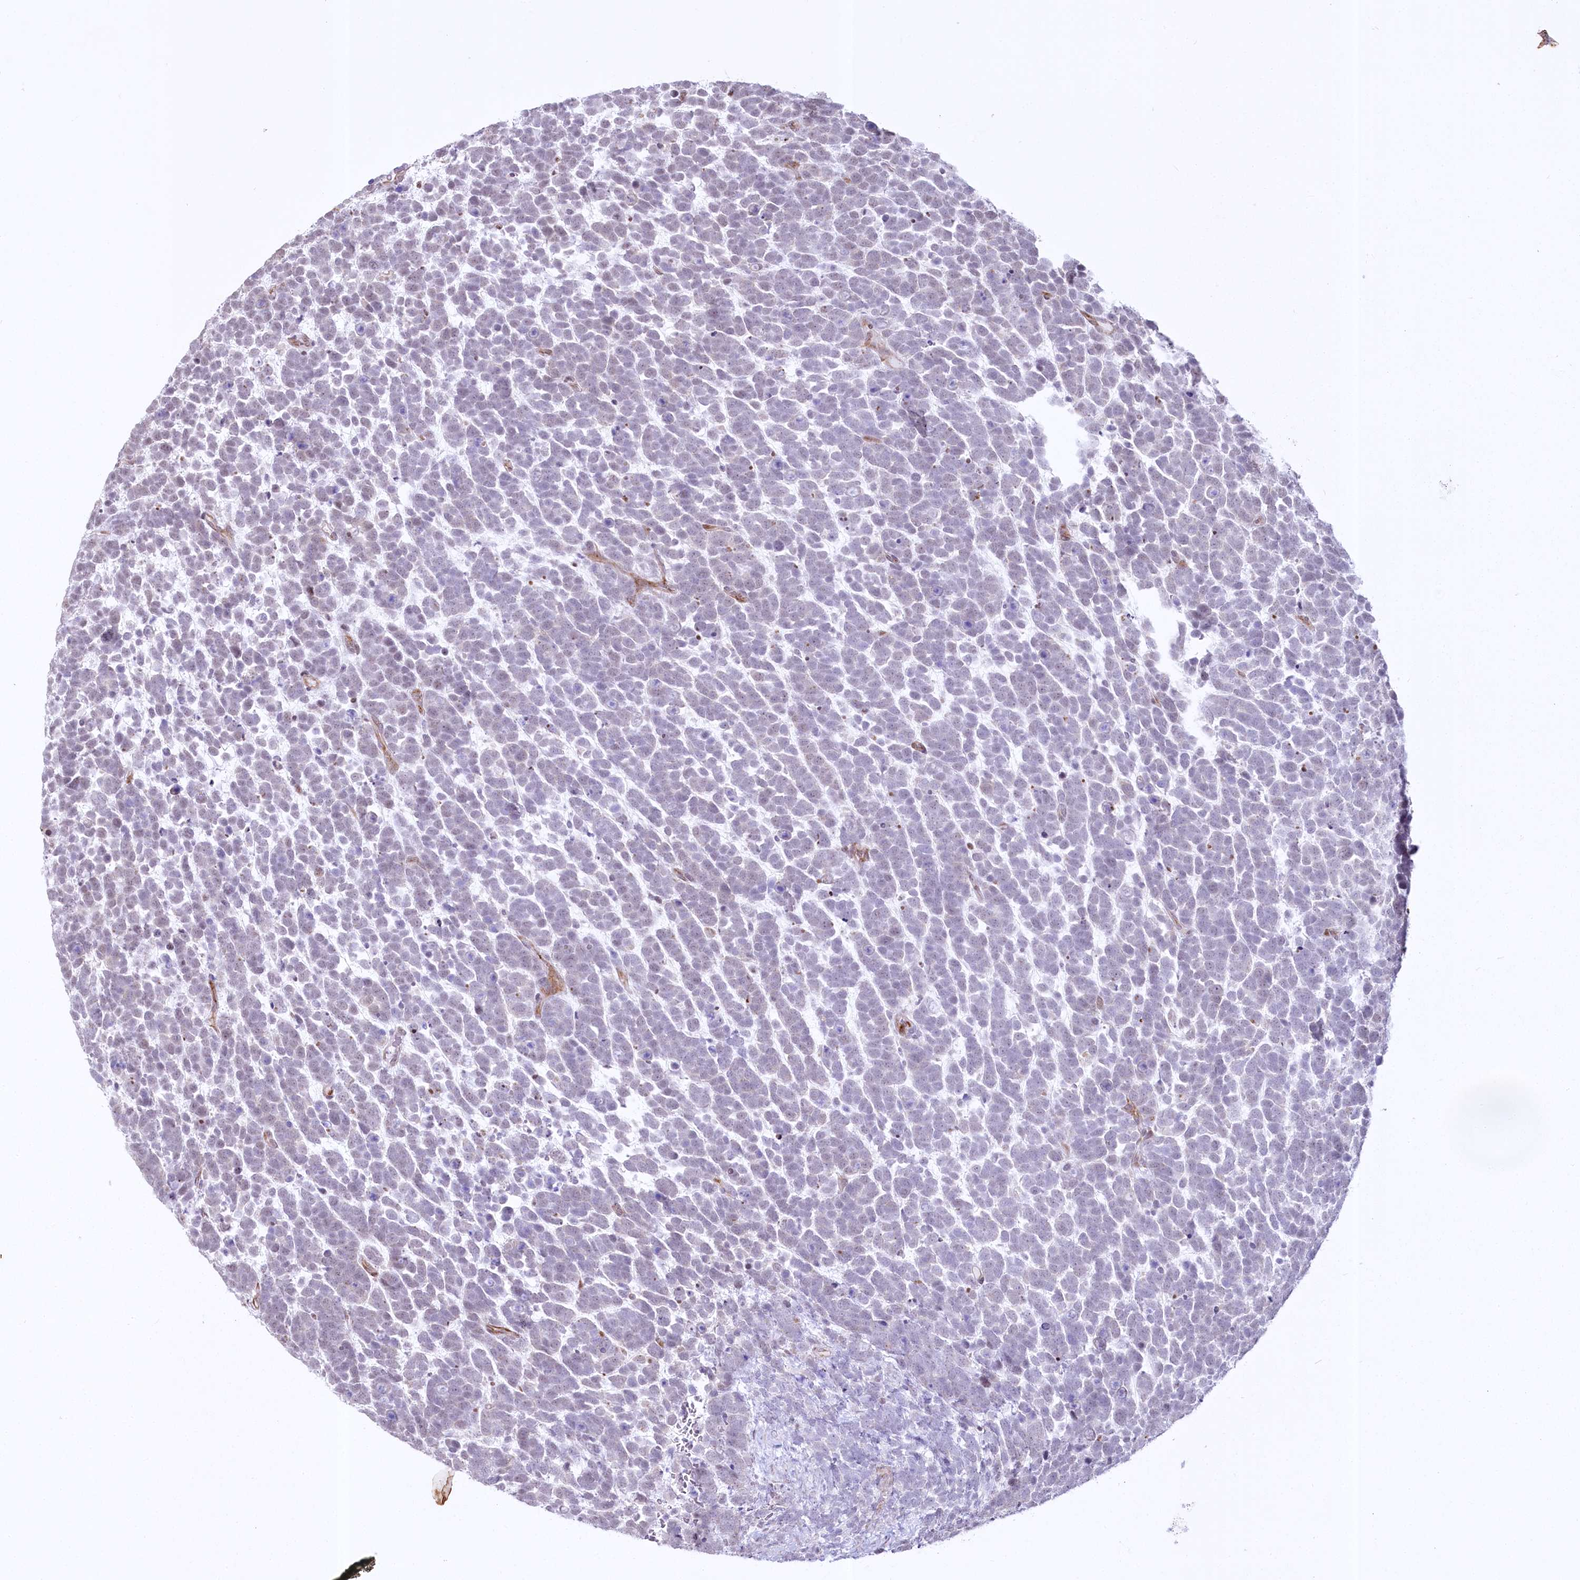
{"staining": {"intensity": "negative", "quantity": "none", "location": "none"}, "tissue": "urothelial cancer", "cell_type": "Tumor cells", "image_type": "cancer", "snomed": [{"axis": "morphology", "description": "Urothelial carcinoma, High grade"}, {"axis": "topography", "description": "Urinary bladder"}], "caption": "Tumor cells show no significant protein expression in urothelial carcinoma (high-grade).", "gene": "YBX3", "patient": {"sex": "female", "age": 82}}